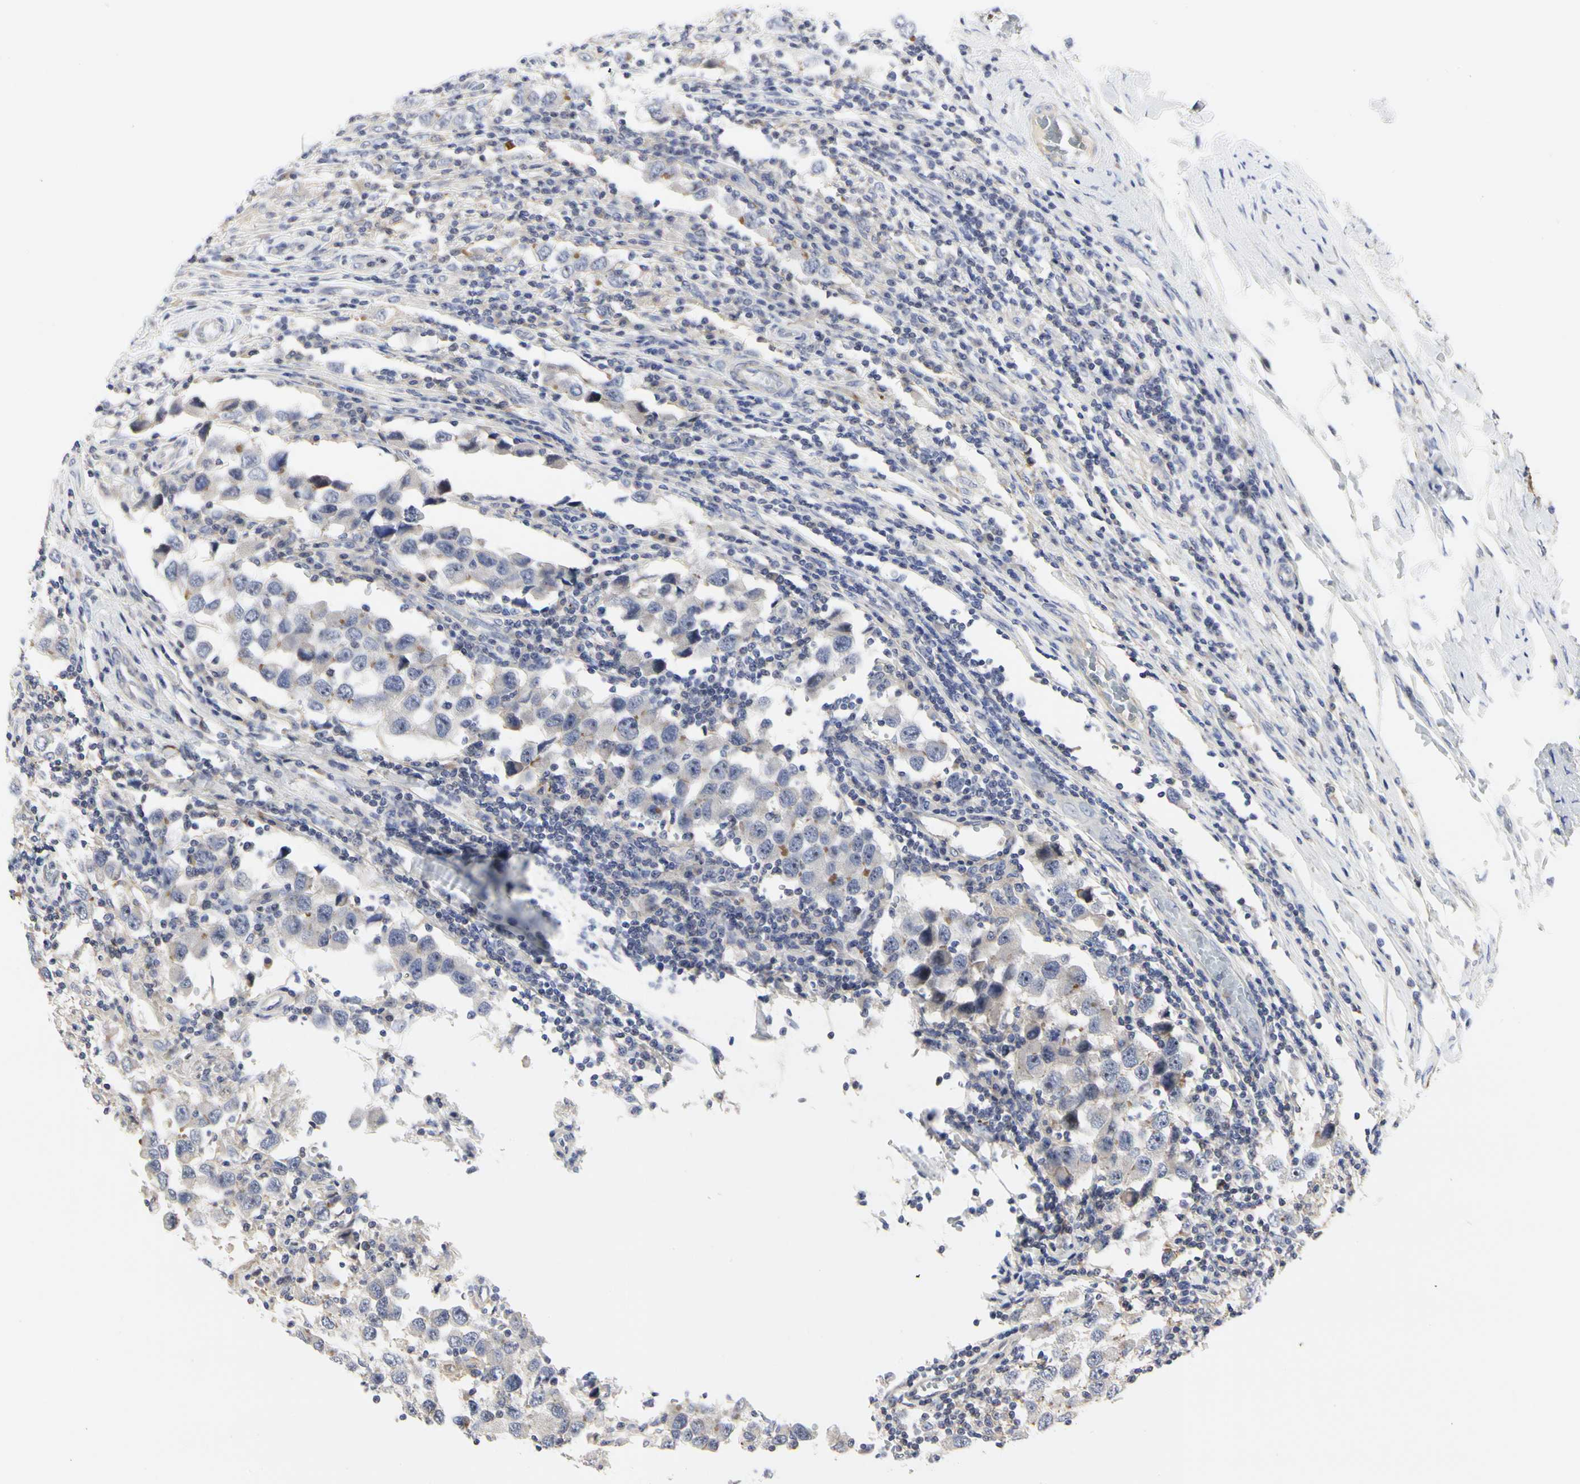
{"staining": {"intensity": "negative", "quantity": "none", "location": "none"}, "tissue": "testis cancer", "cell_type": "Tumor cells", "image_type": "cancer", "snomed": [{"axis": "morphology", "description": "Carcinoma, Embryonal, NOS"}, {"axis": "topography", "description": "Testis"}], "caption": "Immunohistochemistry of embryonal carcinoma (testis) reveals no expression in tumor cells.", "gene": "SHANK2", "patient": {"sex": "male", "age": 21}}